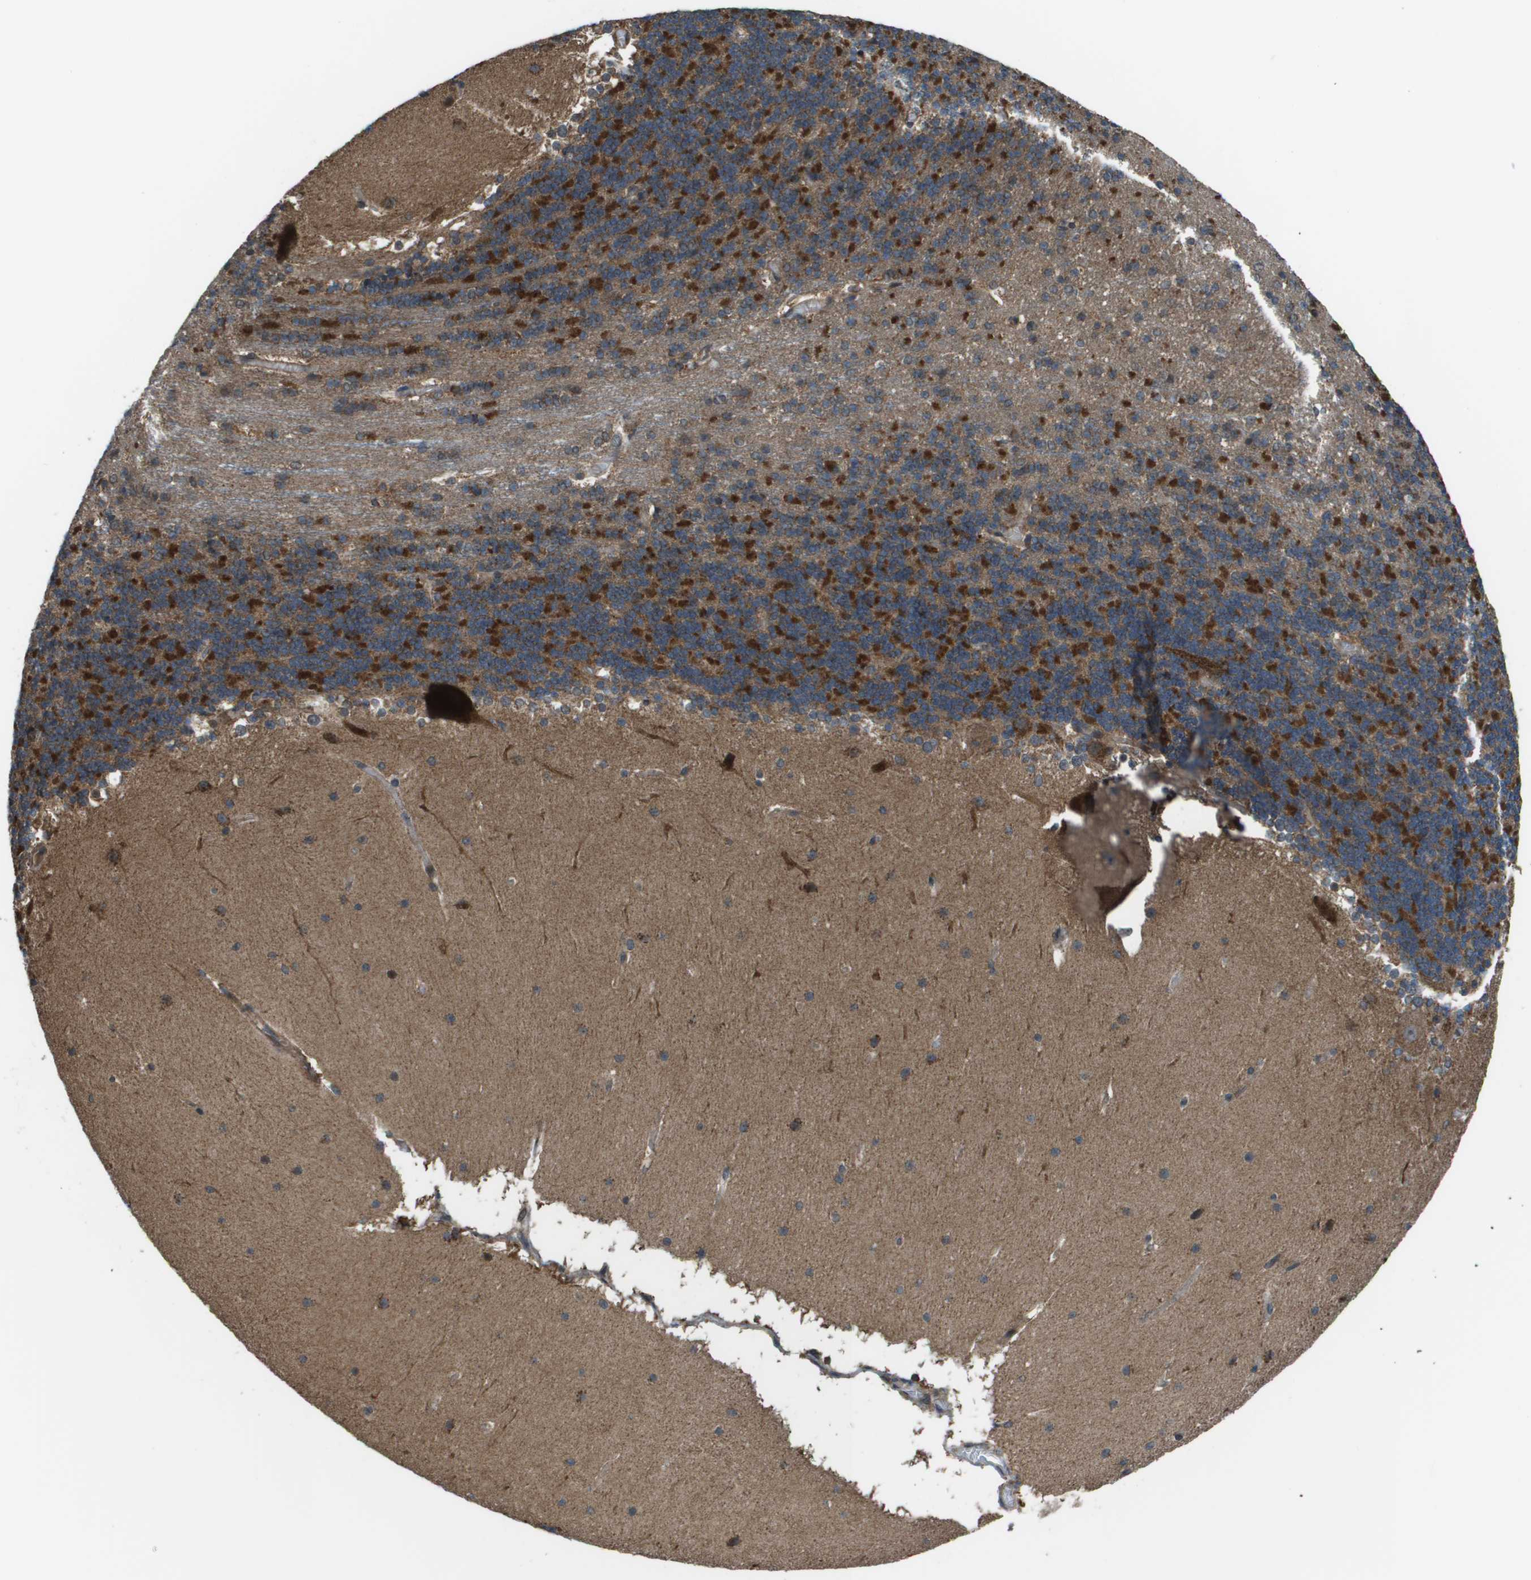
{"staining": {"intensity": "strong", "quantity": "25%-75%", "location": "cytoplasmic/membranous"}, "tissue": "cerebellum", "cell_type": "Cells in granular layer", "image_type": "normal", "snomed": [{"axis": "morphology", "description": "Normal tissue, NOS"}, {"axis": "topography", "description": "Cerebellum"}], "caption": "This photomicrograph reveals immunohistochemistry staining of benign cerebellum, with high strong cytoplasmic/membranous staining in approximately 25%-75% of cells in granular layer.", "gene": "PLPBP", "patient": {"sex": "female", "age": 19}}